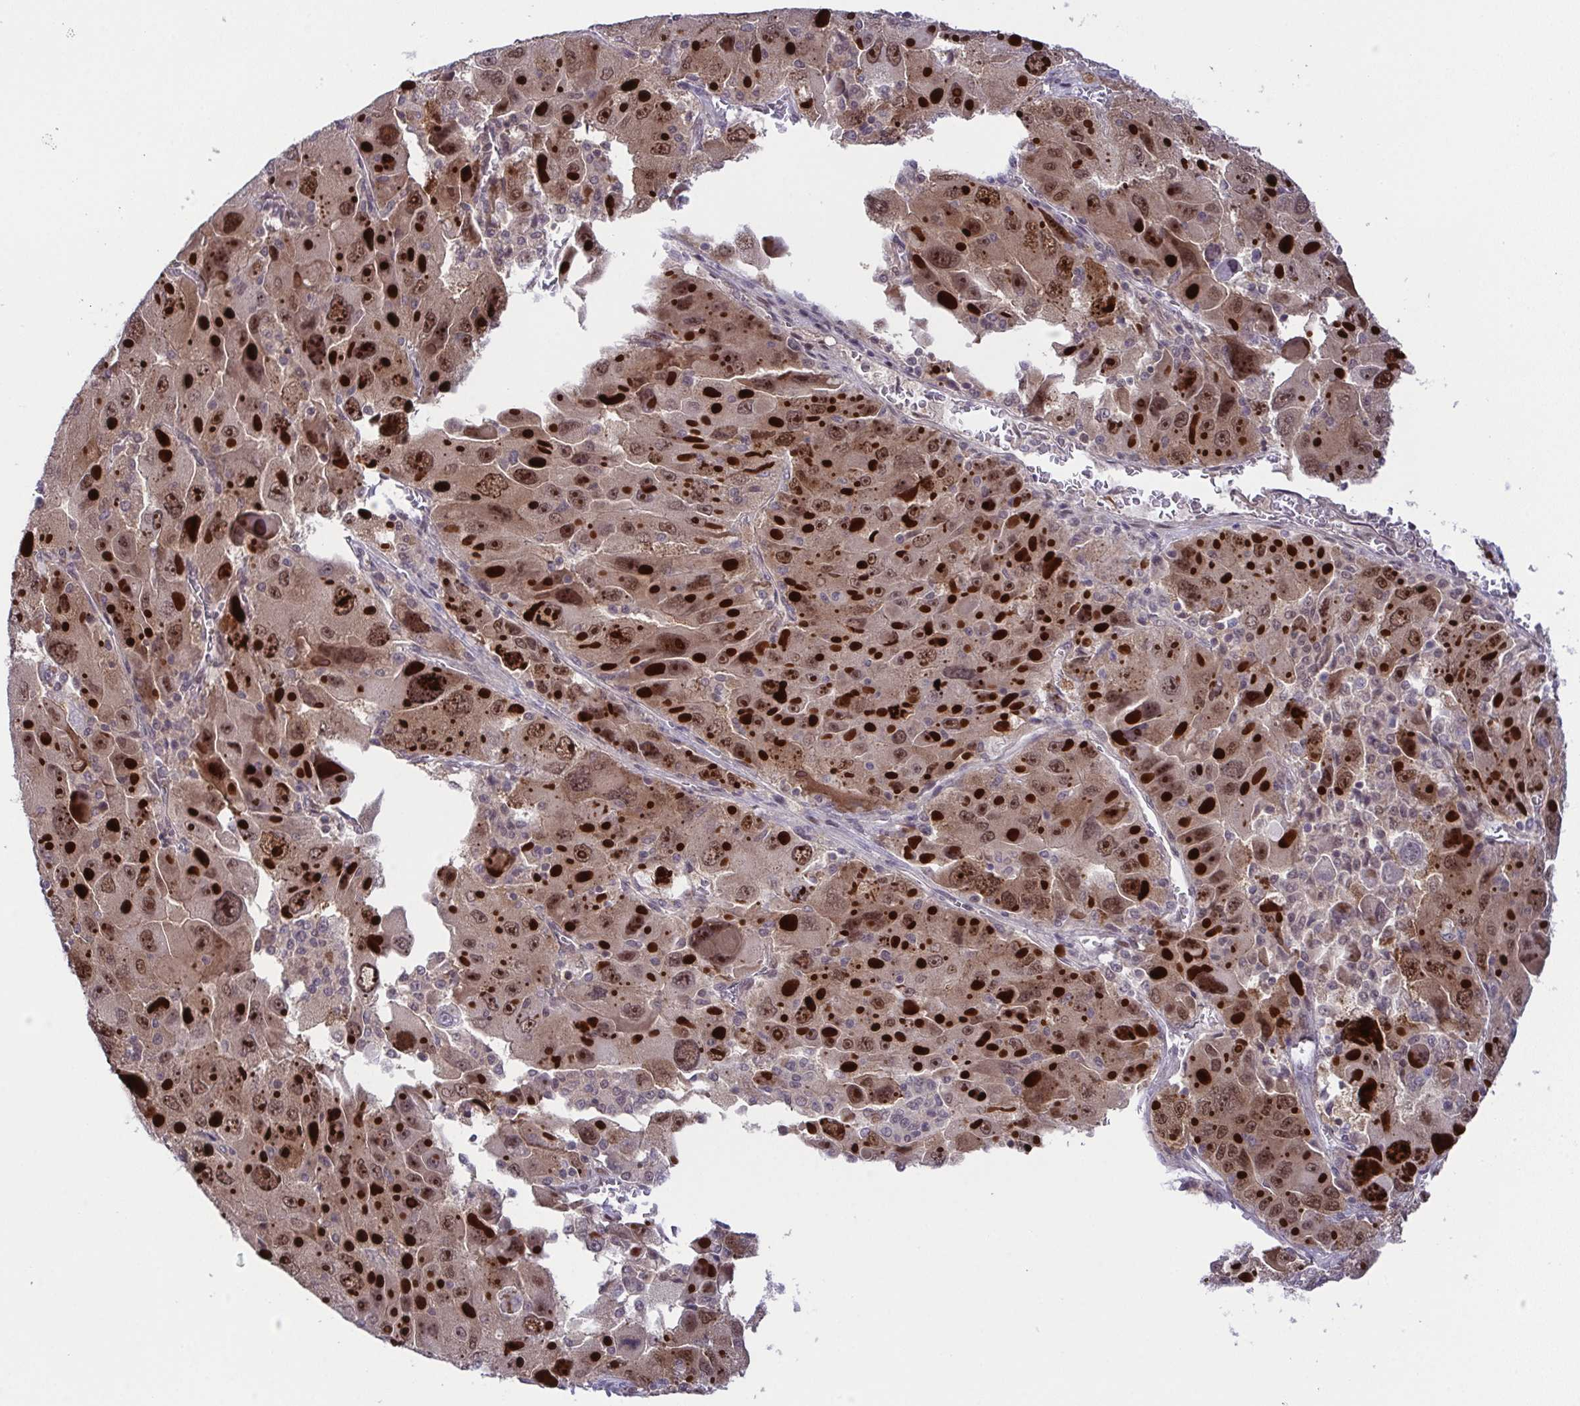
{"staining": {"intensity": "moderate", "quantity": ">75%", "location": "nuclear"}, "tissue": "liver cancer", "cell_type": "Tumor cells", "image_type": "cancer", "snomed": [{"axis": "morphology", "description": "Carcinoma, Hepatocellular, NOS"}, {"axis": "topography", "description": "Liver"}], "caption": "Immunohistochemical staining of liver cancer reveals moderate nuclear protein expression in about >75% of tumor cells. (IHC, brightfield microscopy, high magnification).", "gene": "DNAJB1", "patient": {"sex": "female", "age": 41}}